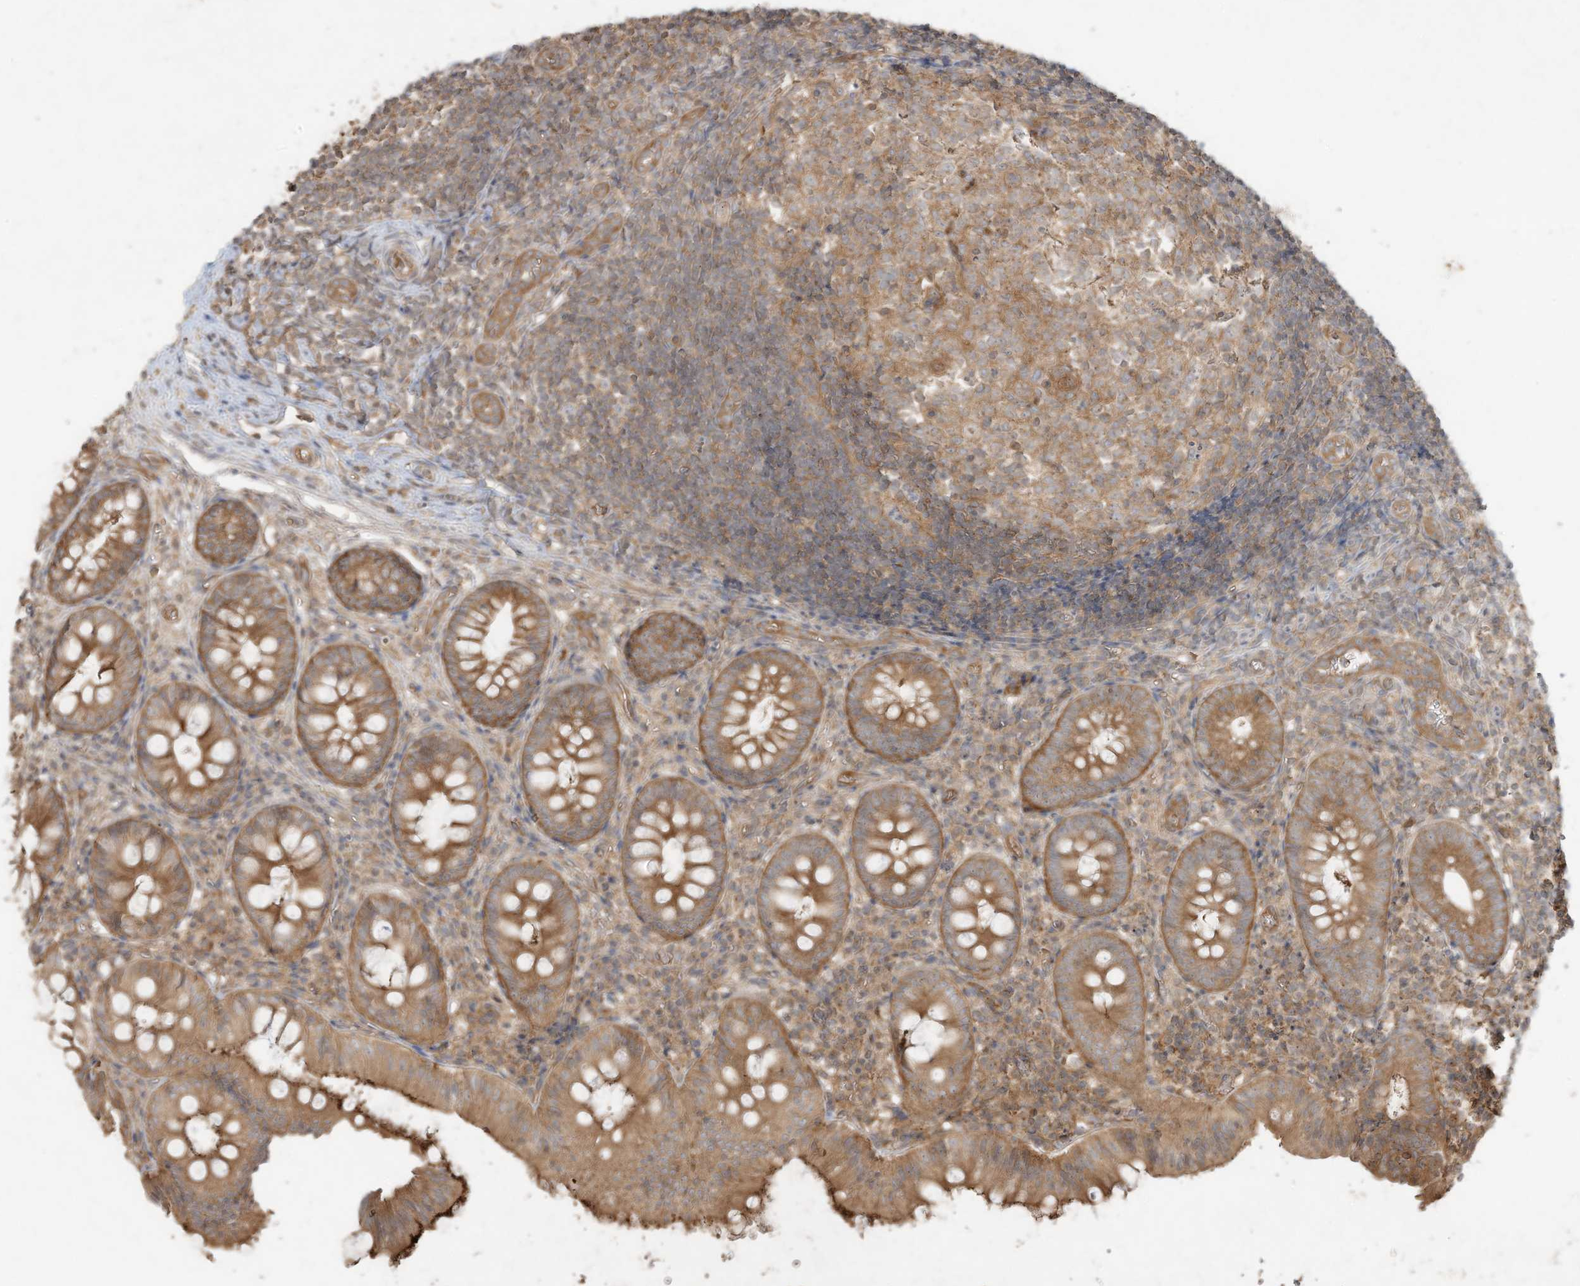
{"staining": {"intensity": "moderate", "quantity": ">75%", "location": "cytoplasmic/membranous"}, "tissue": "appendix", "cell_type": "Glandular cells", "image_type": "normal", "snomed": [{"axis": "morphology", "description": "Normal tissue, NOS"}, {"axis": "topography", "description": "Appendix"}], "caption": "Protein expression analysis of benign appendix exhibits moderate cytoplasmic/membranous staining in about >75% of glandular cells.", "gene": "DYNC1I2", "patient": {"sex": "male", "age": 8}}